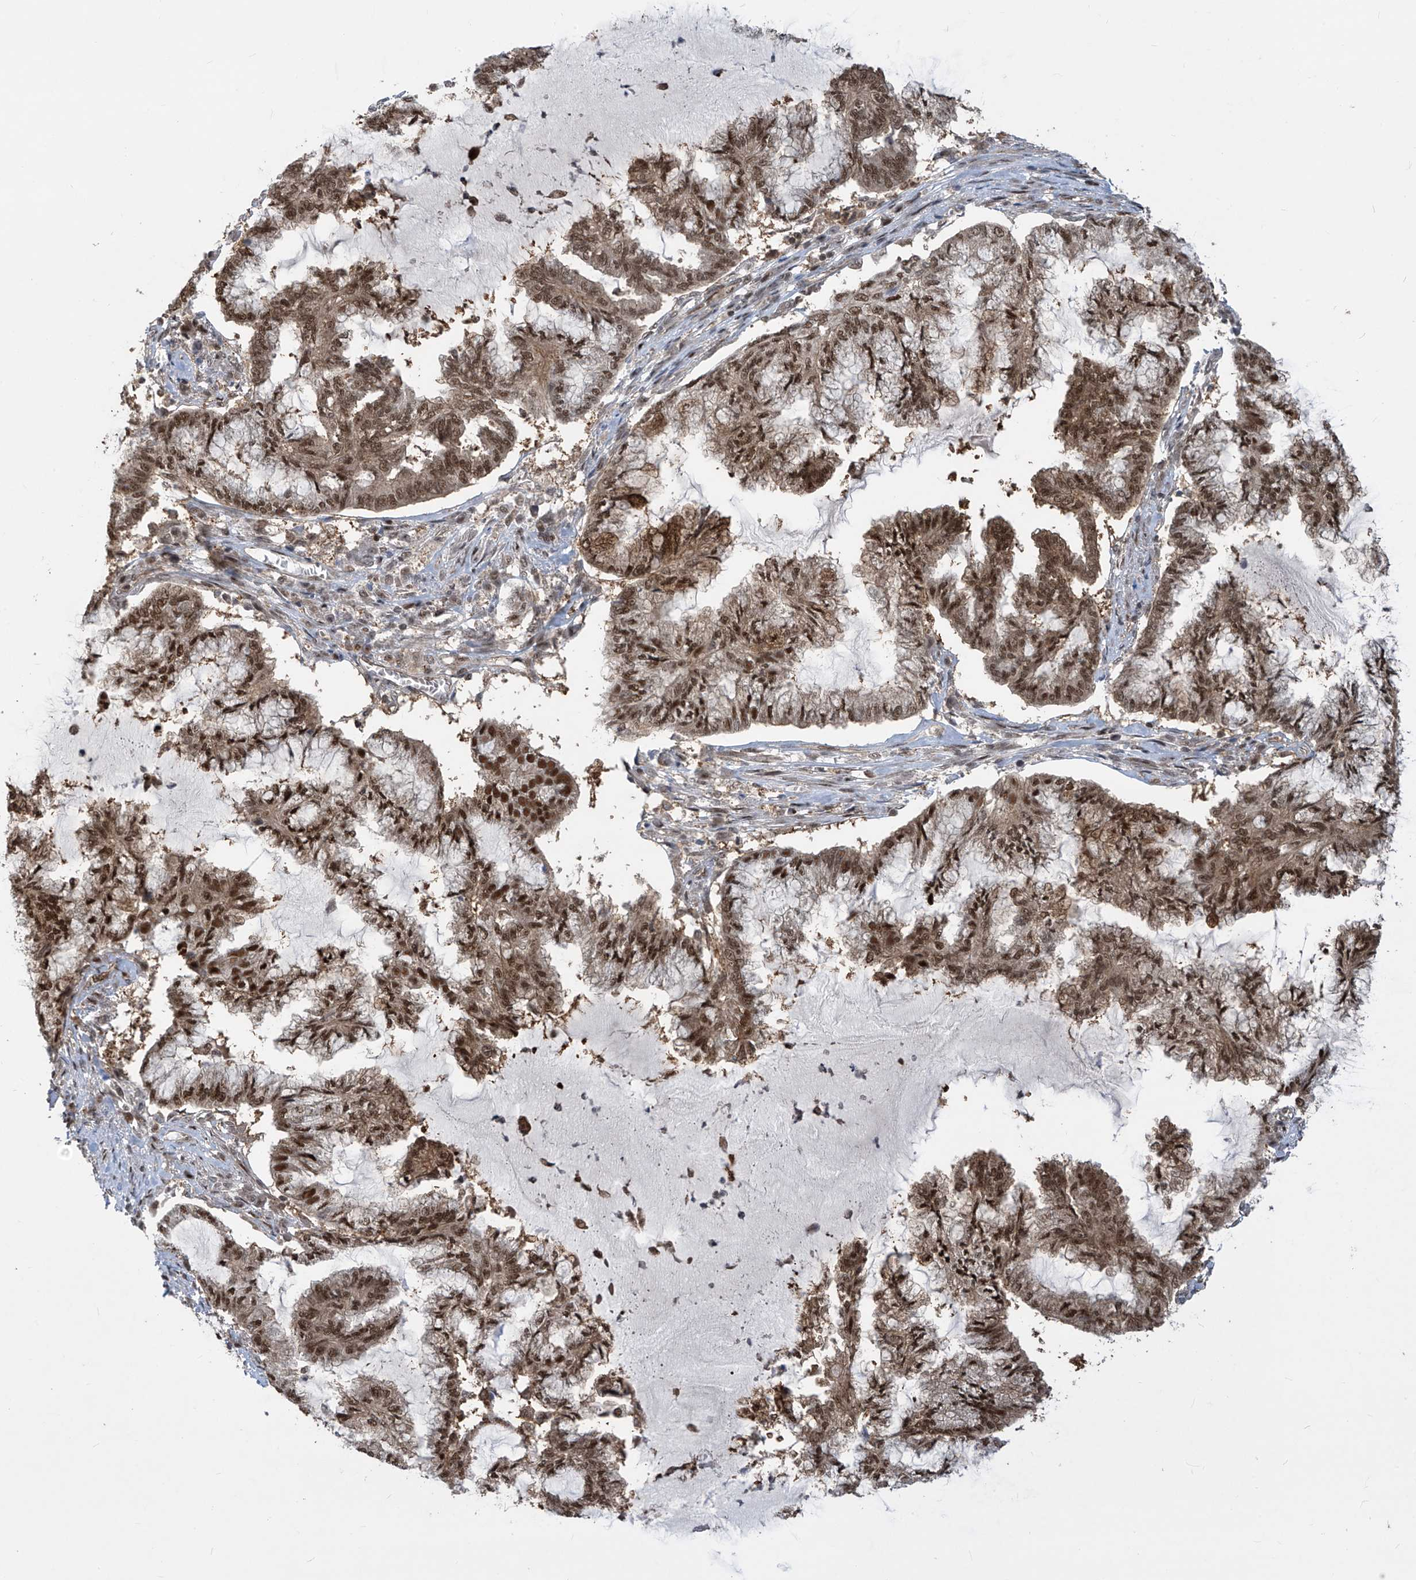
{"staining": {"intensity": "moderate", "quantity": ">75%", "location": "cytoplasmic/membranous,nuclear"}, "tissue": "endometrial cancer", "cell_type": "Tumor cells", "image_type": "cancer", "snomed": [{"axis": "morphology", "description": "Adenocarcinoma, NOS"}, {"axis": "topography", "description": "Endometrium"}], "caption": "Immunohistochemical staining of human endometrial cancer (adenocarcinoma) exhibits medium levels of moderate cytoplasmic/membranous and nuclear protein positivity in approximately >75% of tumor cells. (brown staining indicates protein expression, while blue staining denotes nuclei).", "gene": "LAGE3", "patient": {"sex": "female", "age": 86}}